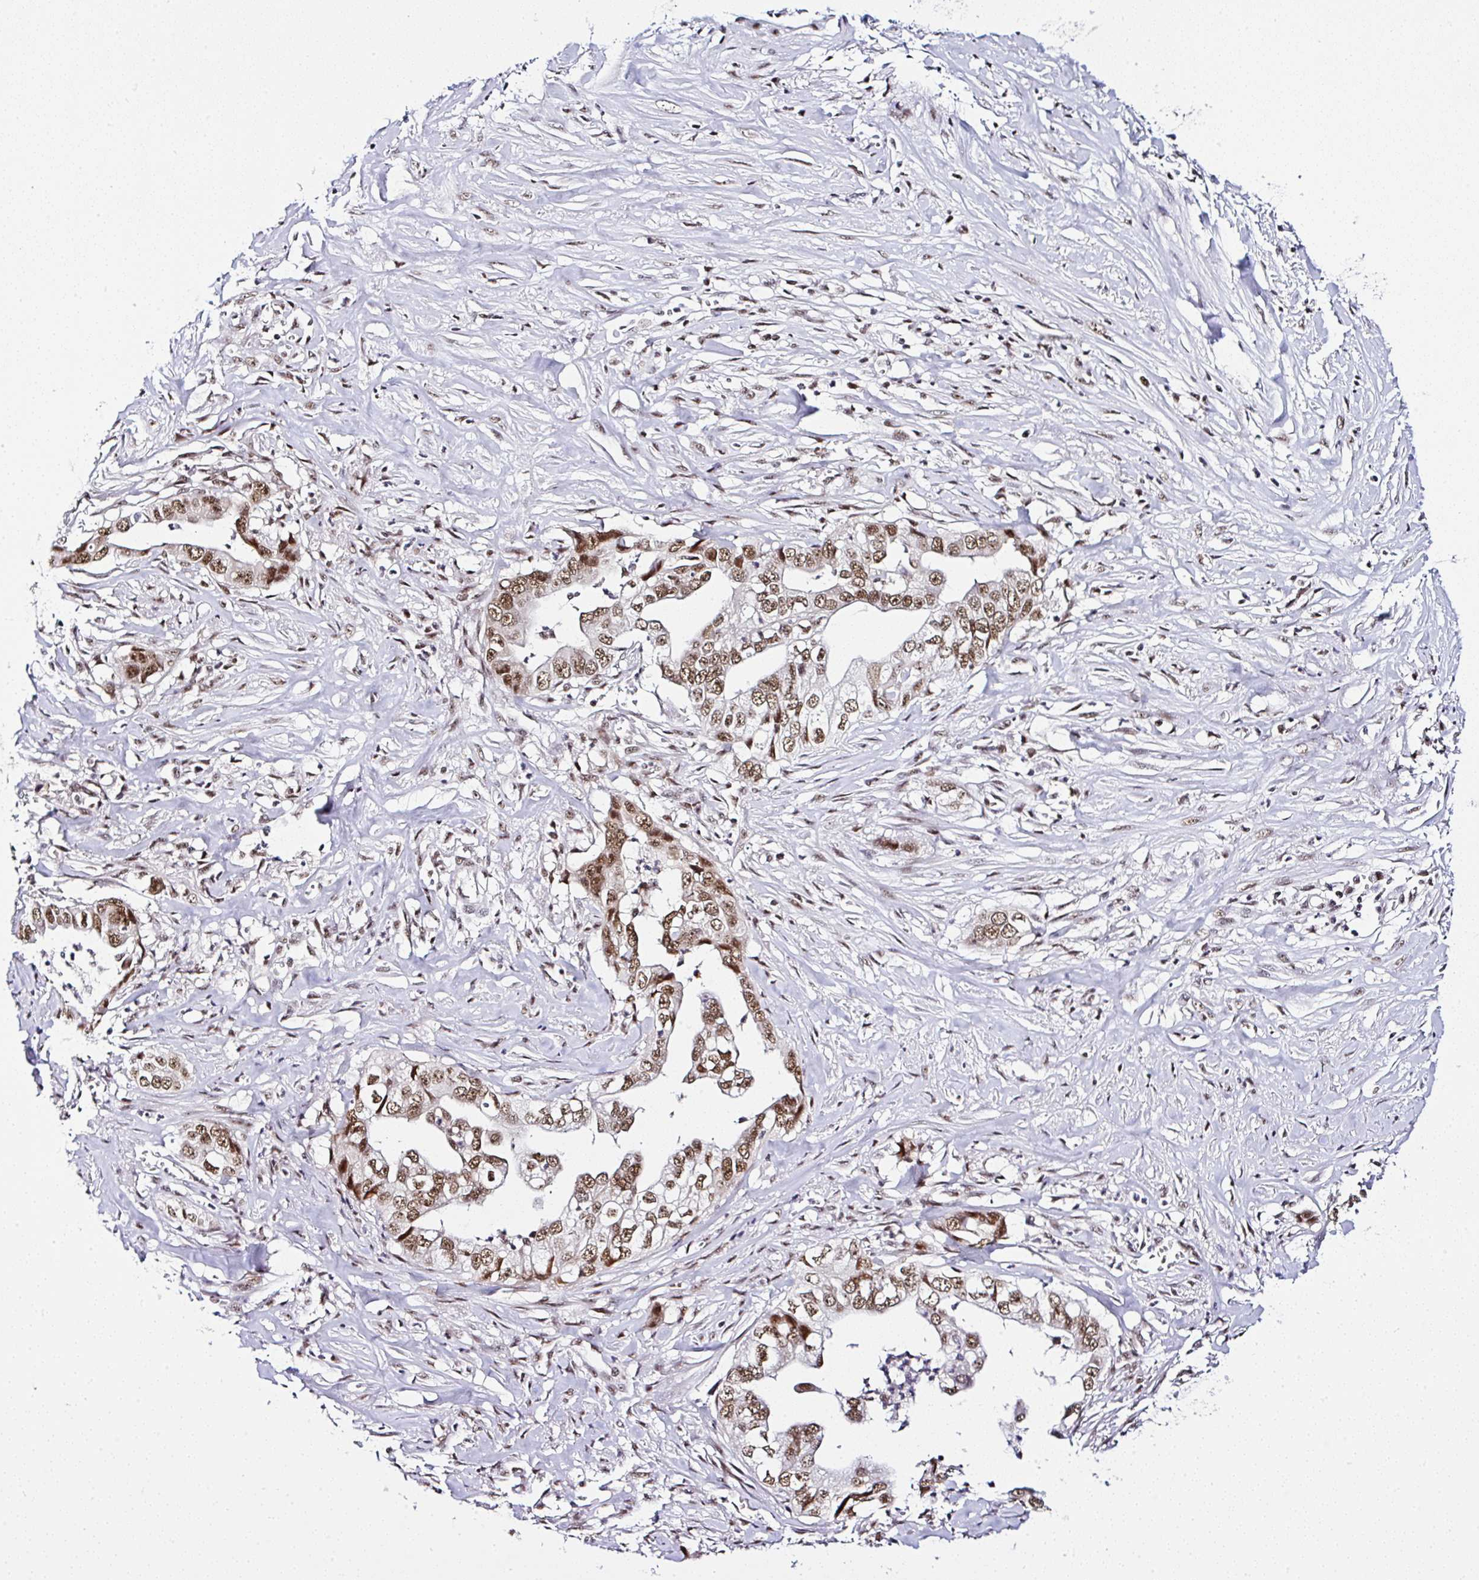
{"staining": {"intensity": "moderate", "quantity": ">75%", "location": "nuclear"}, "tissue": "liver cancer", "cell_type": "Tumor cells", "image_type": "cancer", "snomed": [{"axis": "morphology", "description": "Cholangiocarcinoma"}, {"axis": "topography", "description": "Liver"}], "caption": "This histopathology image reveals immunohistochemistry (IHC) staining of human liver cancer, with medium moderate nuclear staining in about >75% of tumor cells.", "gene": "PTPN2", "patient": {"sex": "female", "age": 79}}